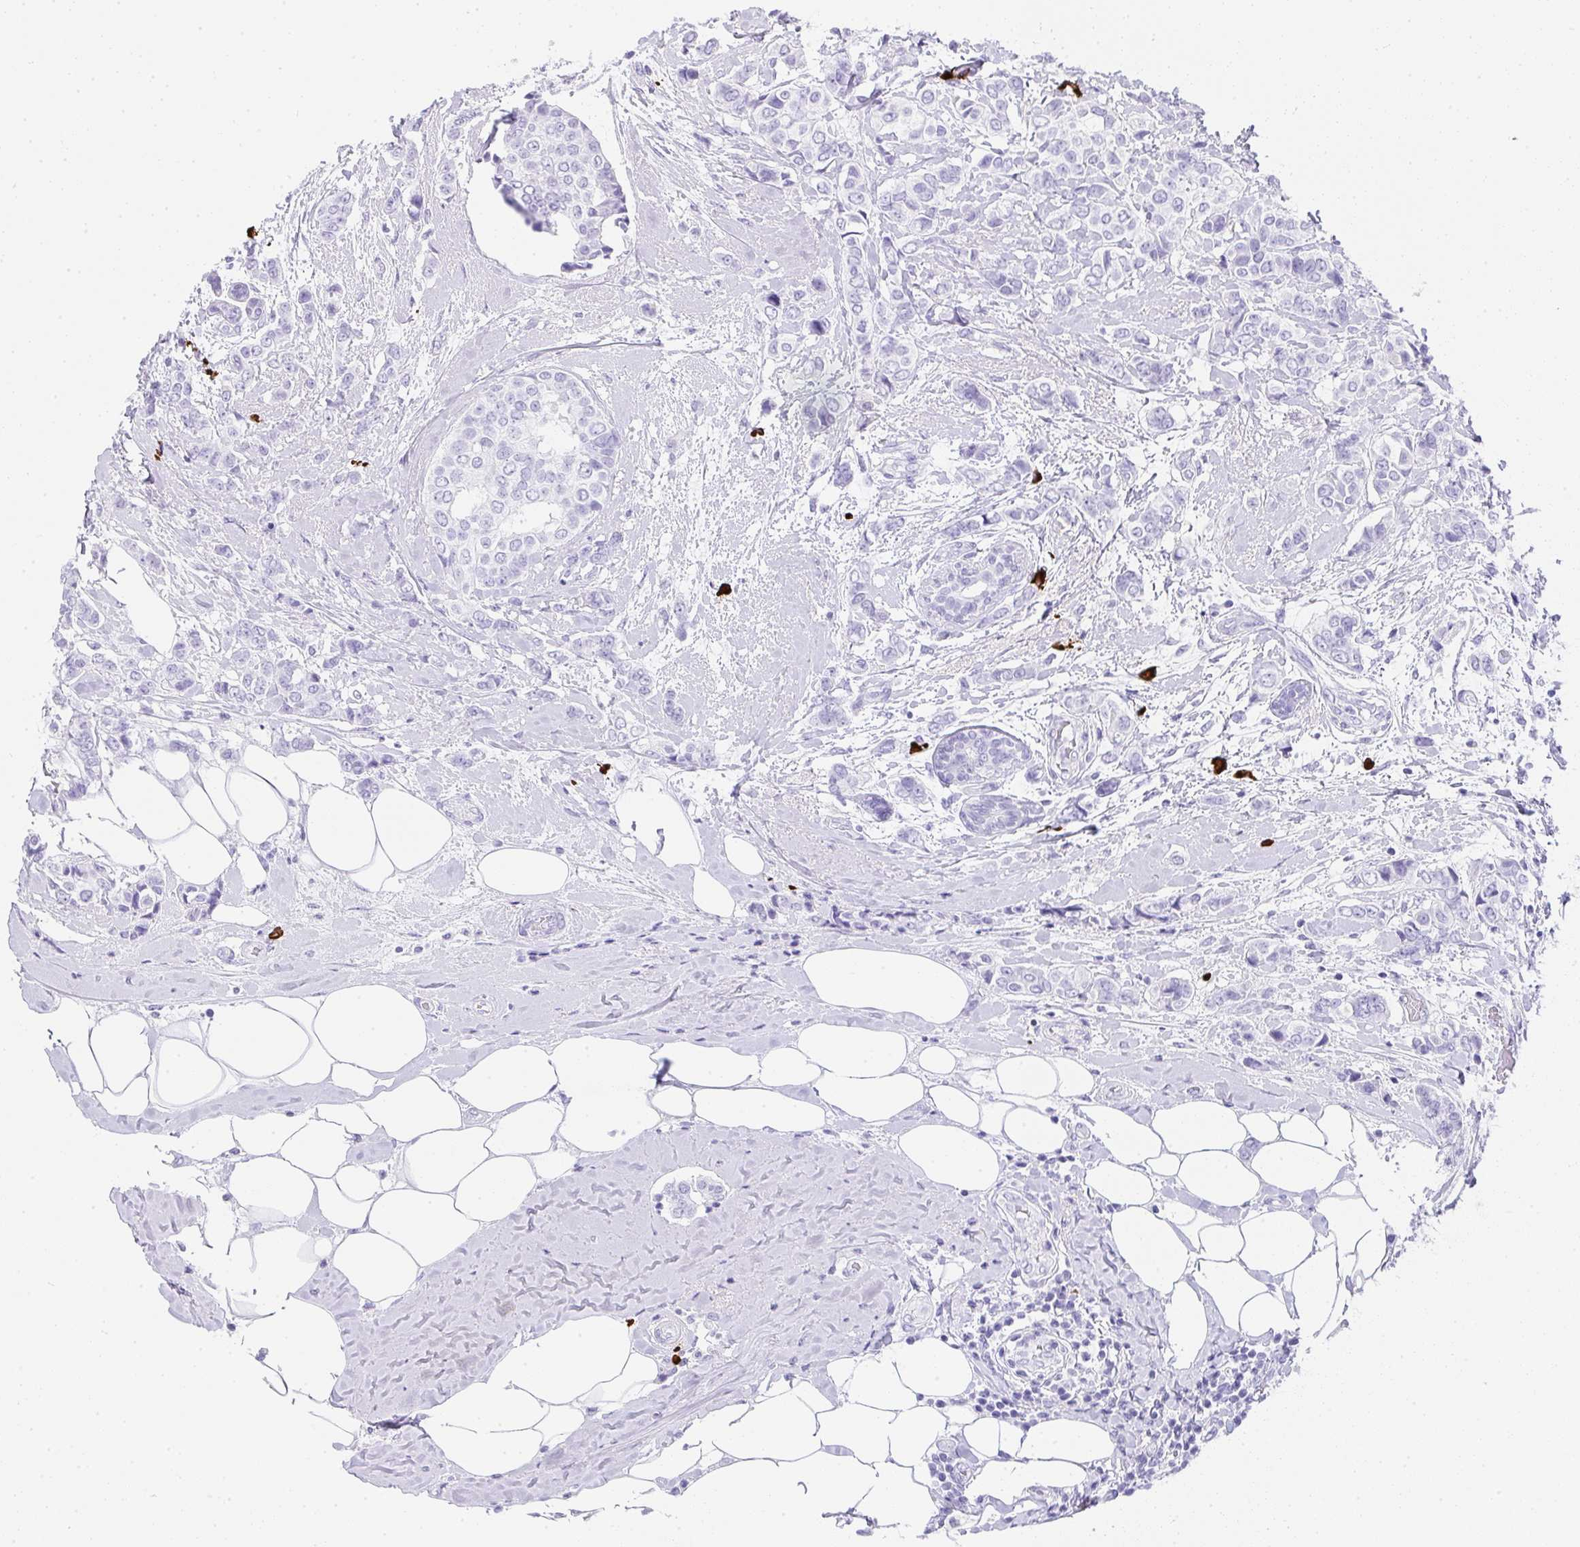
{"staining": {"intensity": "negative", "quantity": "none", "location": "none"}, "tissue": "breast cancer", "cell_type": "Tumor cells", "image_type": "cancer", "snomed": [{"axis": "morphology", "description": "Lobular carcinoma"}, {"axis": "topography", "description": "Breast"}], "caption": "IHC of human breast cancer reveals no expression in tumor cells.", "gene": "CDADC1", "patient": {"sex": "female", "age": 51}}